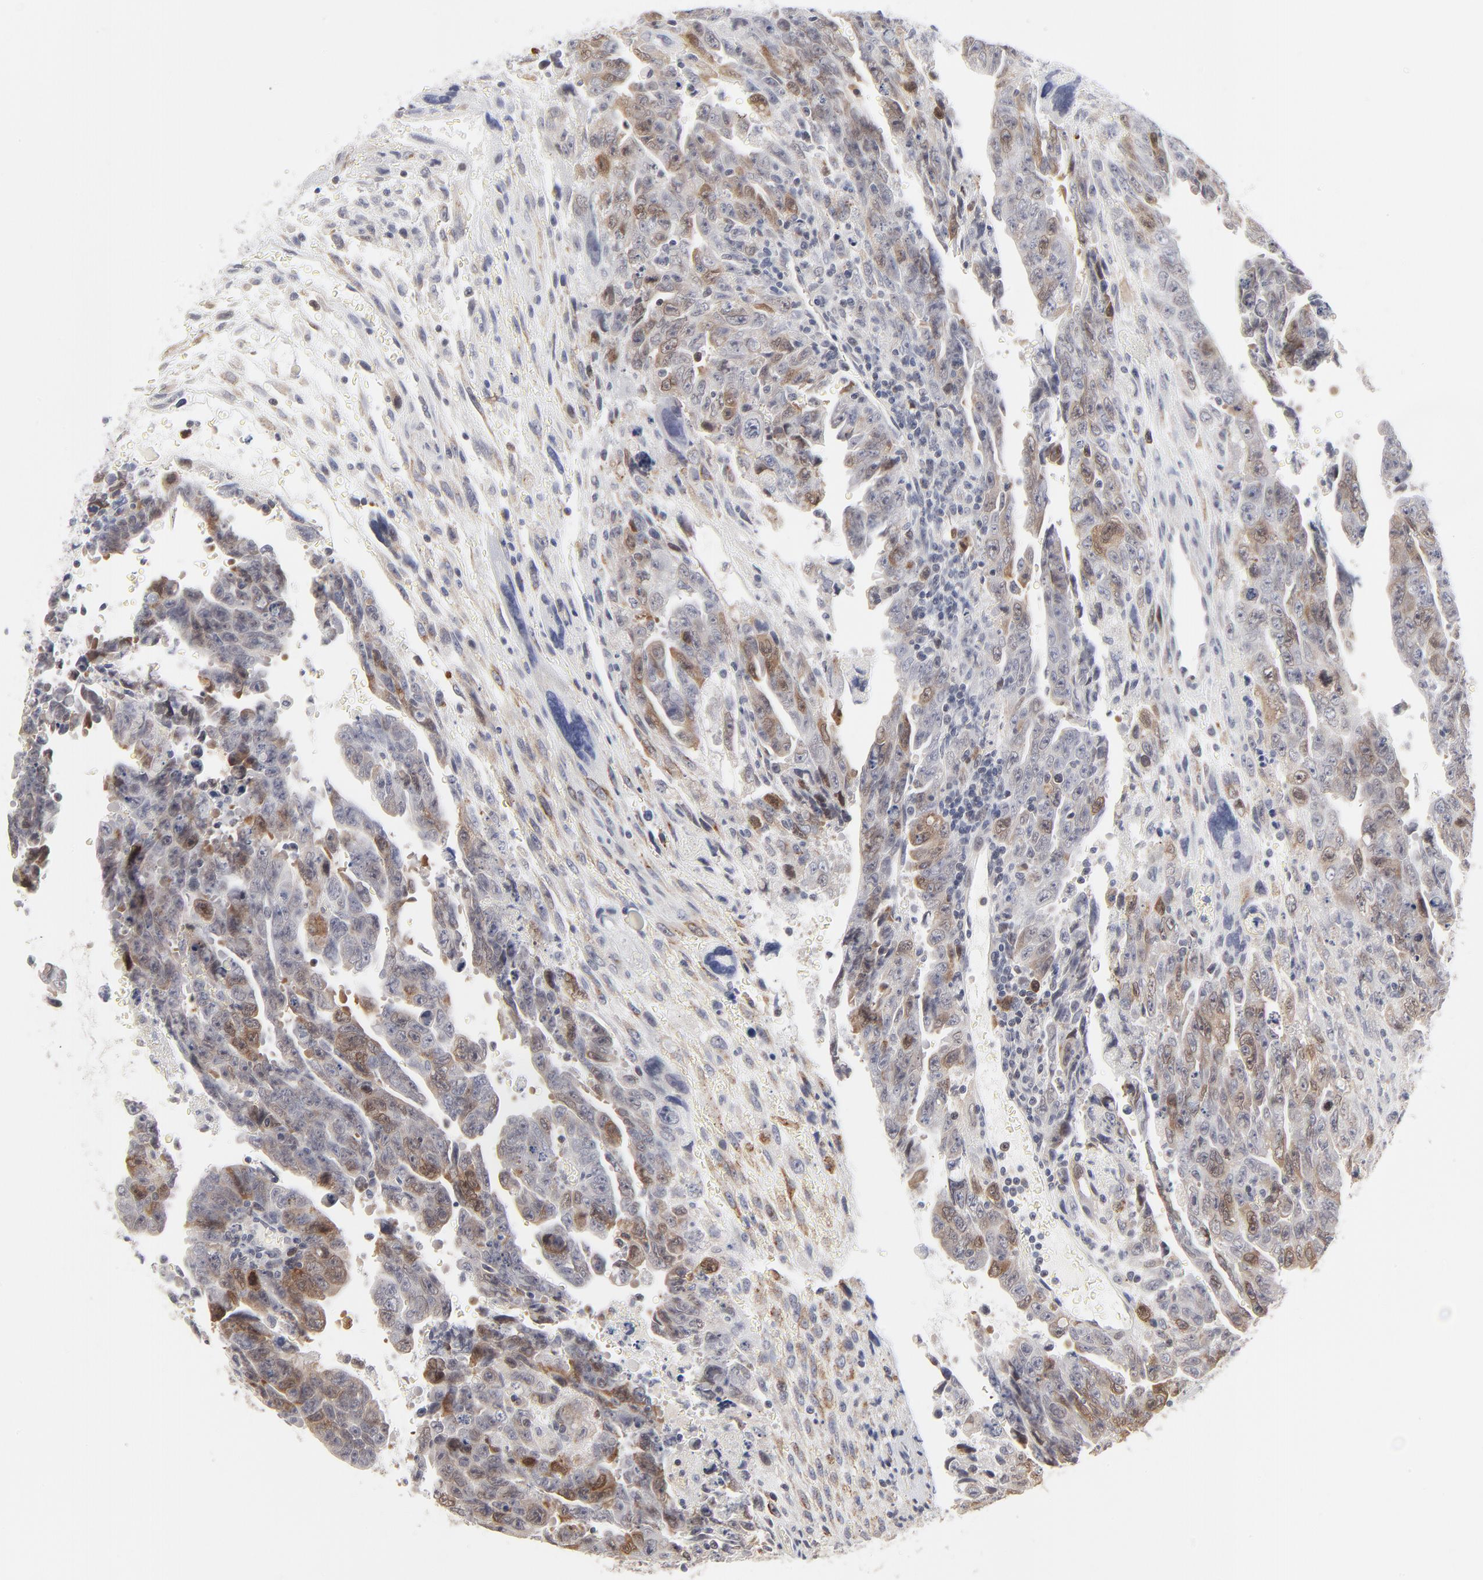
{"staining": {"intensity": "moderate", "quantity": "25%-75%", "location": "cytoplasmic/membranous"}, "tissue": "testis cancer", "cell_type": "Tumor cells", "image_type": "cancer", "snomed": [{"axis": "morphology", "description": "Carcinoma, Embryonal, NOS"}, {"axis": "topography", "description": "Testis"}], "caption": "Immunohistochemical staining of human embryonal carcinoma (testis) demonstrates medium levels of moderate cytoplasmic/membranous protein staining in about 25%-75% of tumor cells. Using DAB (3,3'-diaminobenzidine) (brown) and hematoxylin (blue) stains, captured at high magnification using brightfield microscopy.", "gene": "AURKA", "patient": {"sex": "male", "age": 28}}